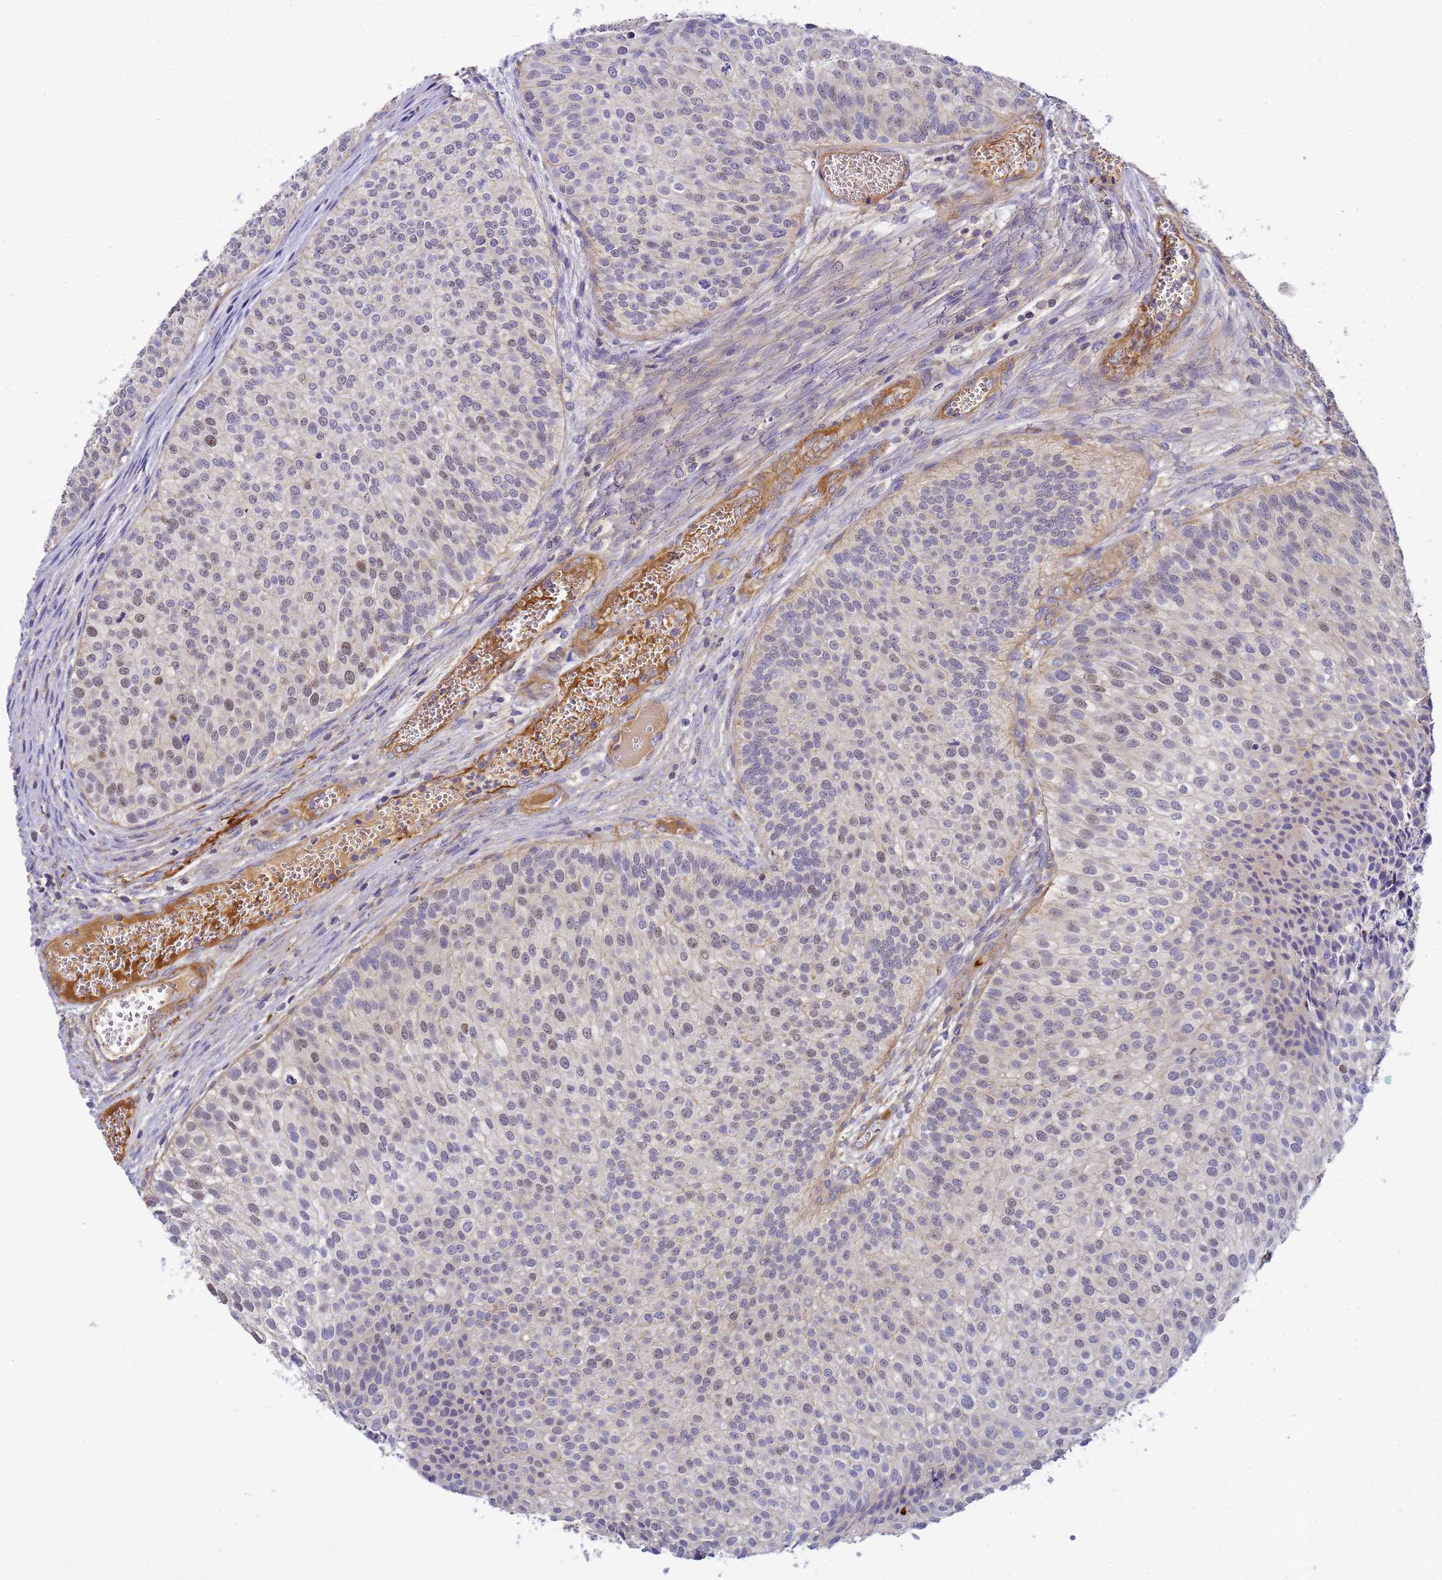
{"staining": {"intensity": "weak", "quantity": "<25%", "location": "nuclear"}, "tissue": "urothelial cancer", "cell_type": "Tumor cells", "image_type": "cancer", "snomed": [{"axis": "morphology", "description": "Urothelial carcinoma, Low grade"}, {"axis": "topography", "description": "Urinary bladder"}], "caption": "DAB (3,3'-diaminobenzidine) immunohistochemical staining of urothelial cancer exhibits no significant expression in tumor cells.", "gene": "MYL12A", "patient": {"sex": "male", "age": 84}}